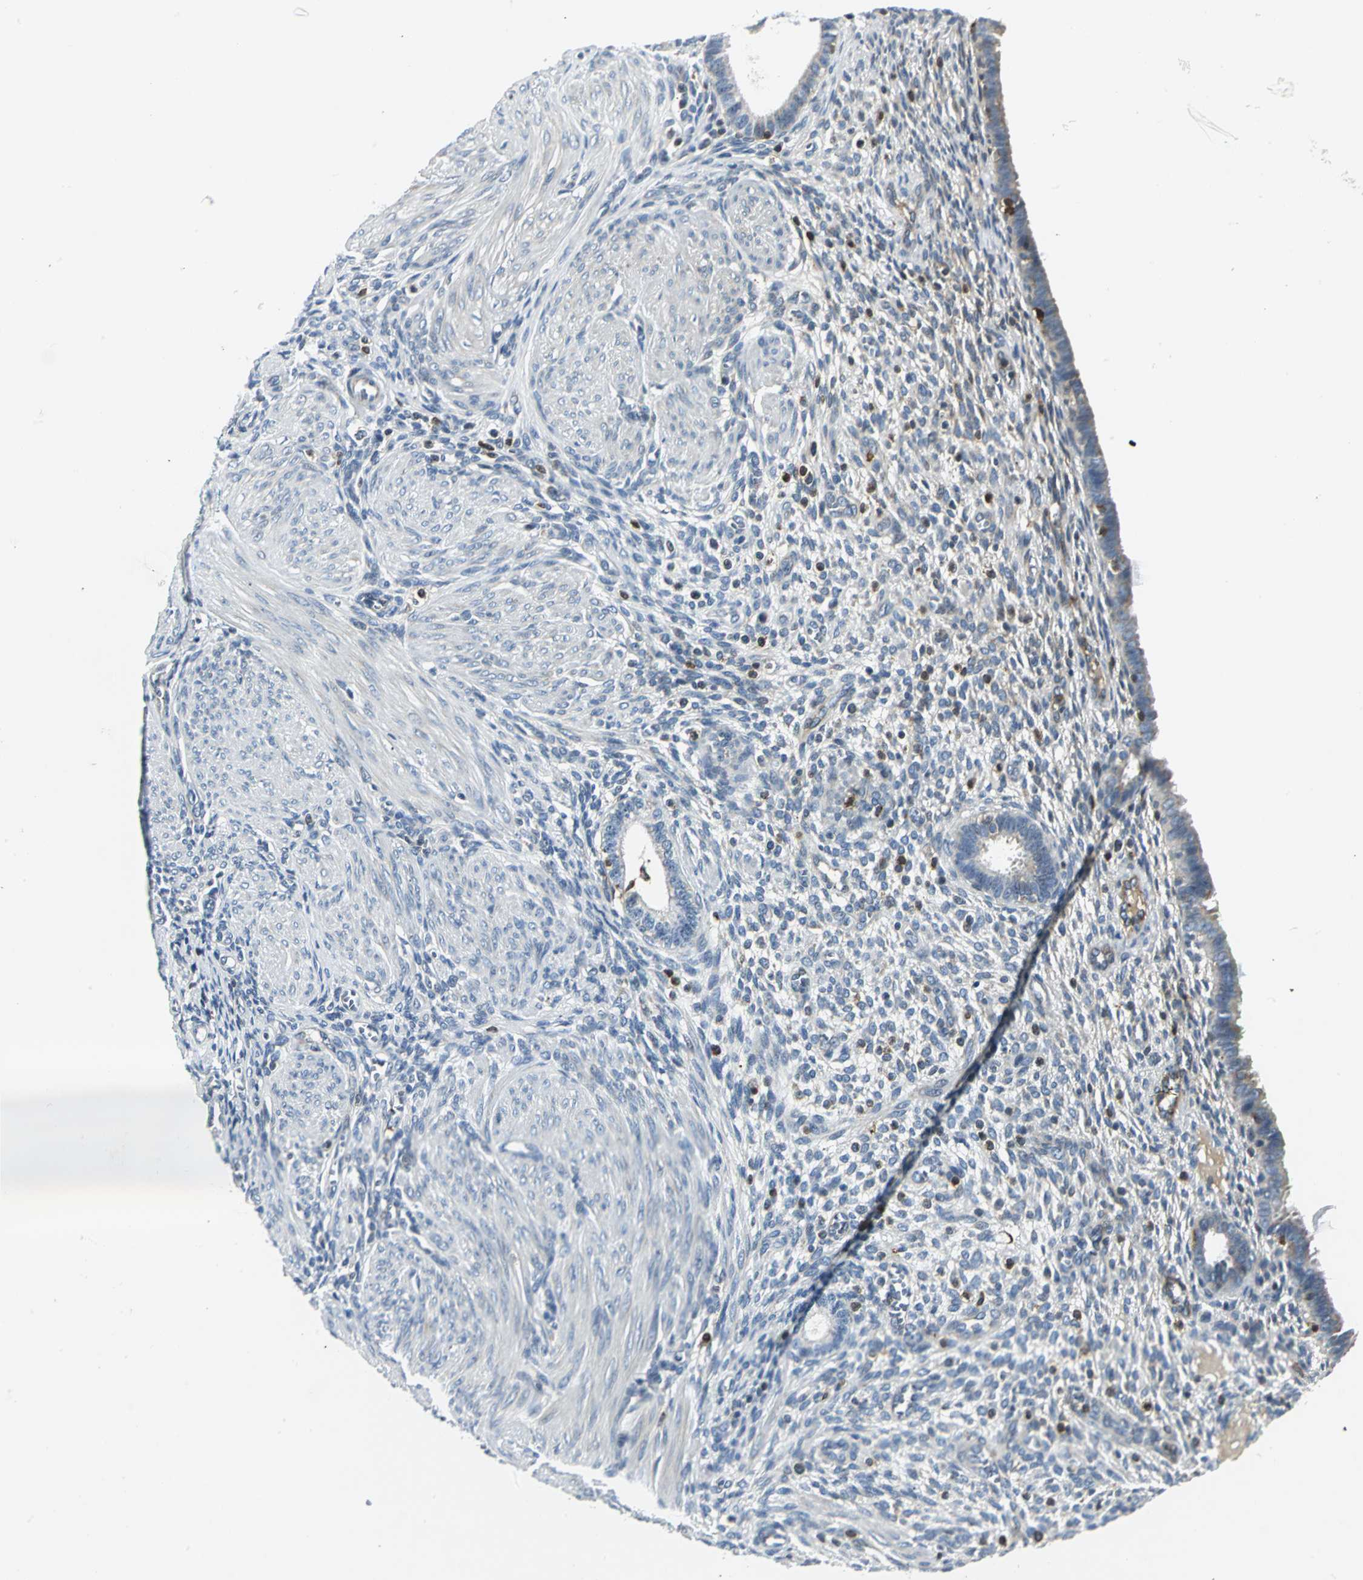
{"staining": {"intensity": "moderate", "quantity": "<25%", "location": "cytoplasmic/membranous"}, "tissue": "endometrium", "cell_type": "Cells in endometrial stroma", "image_type": "normal", "snomed": [{"axis": "morphology", "description": "Normal tissue, NOS"}, {"axis": "topography", "description": "Endometrium"}], "caption": "DAB immunohistochemical staining of unremarkable endometrium shows moderate cytoplasmic/membranous protein expression in approximately <25% of cells in endometrial stroma.", "gene": "USP40", "patient": {"sex": "female", "age": 72}}